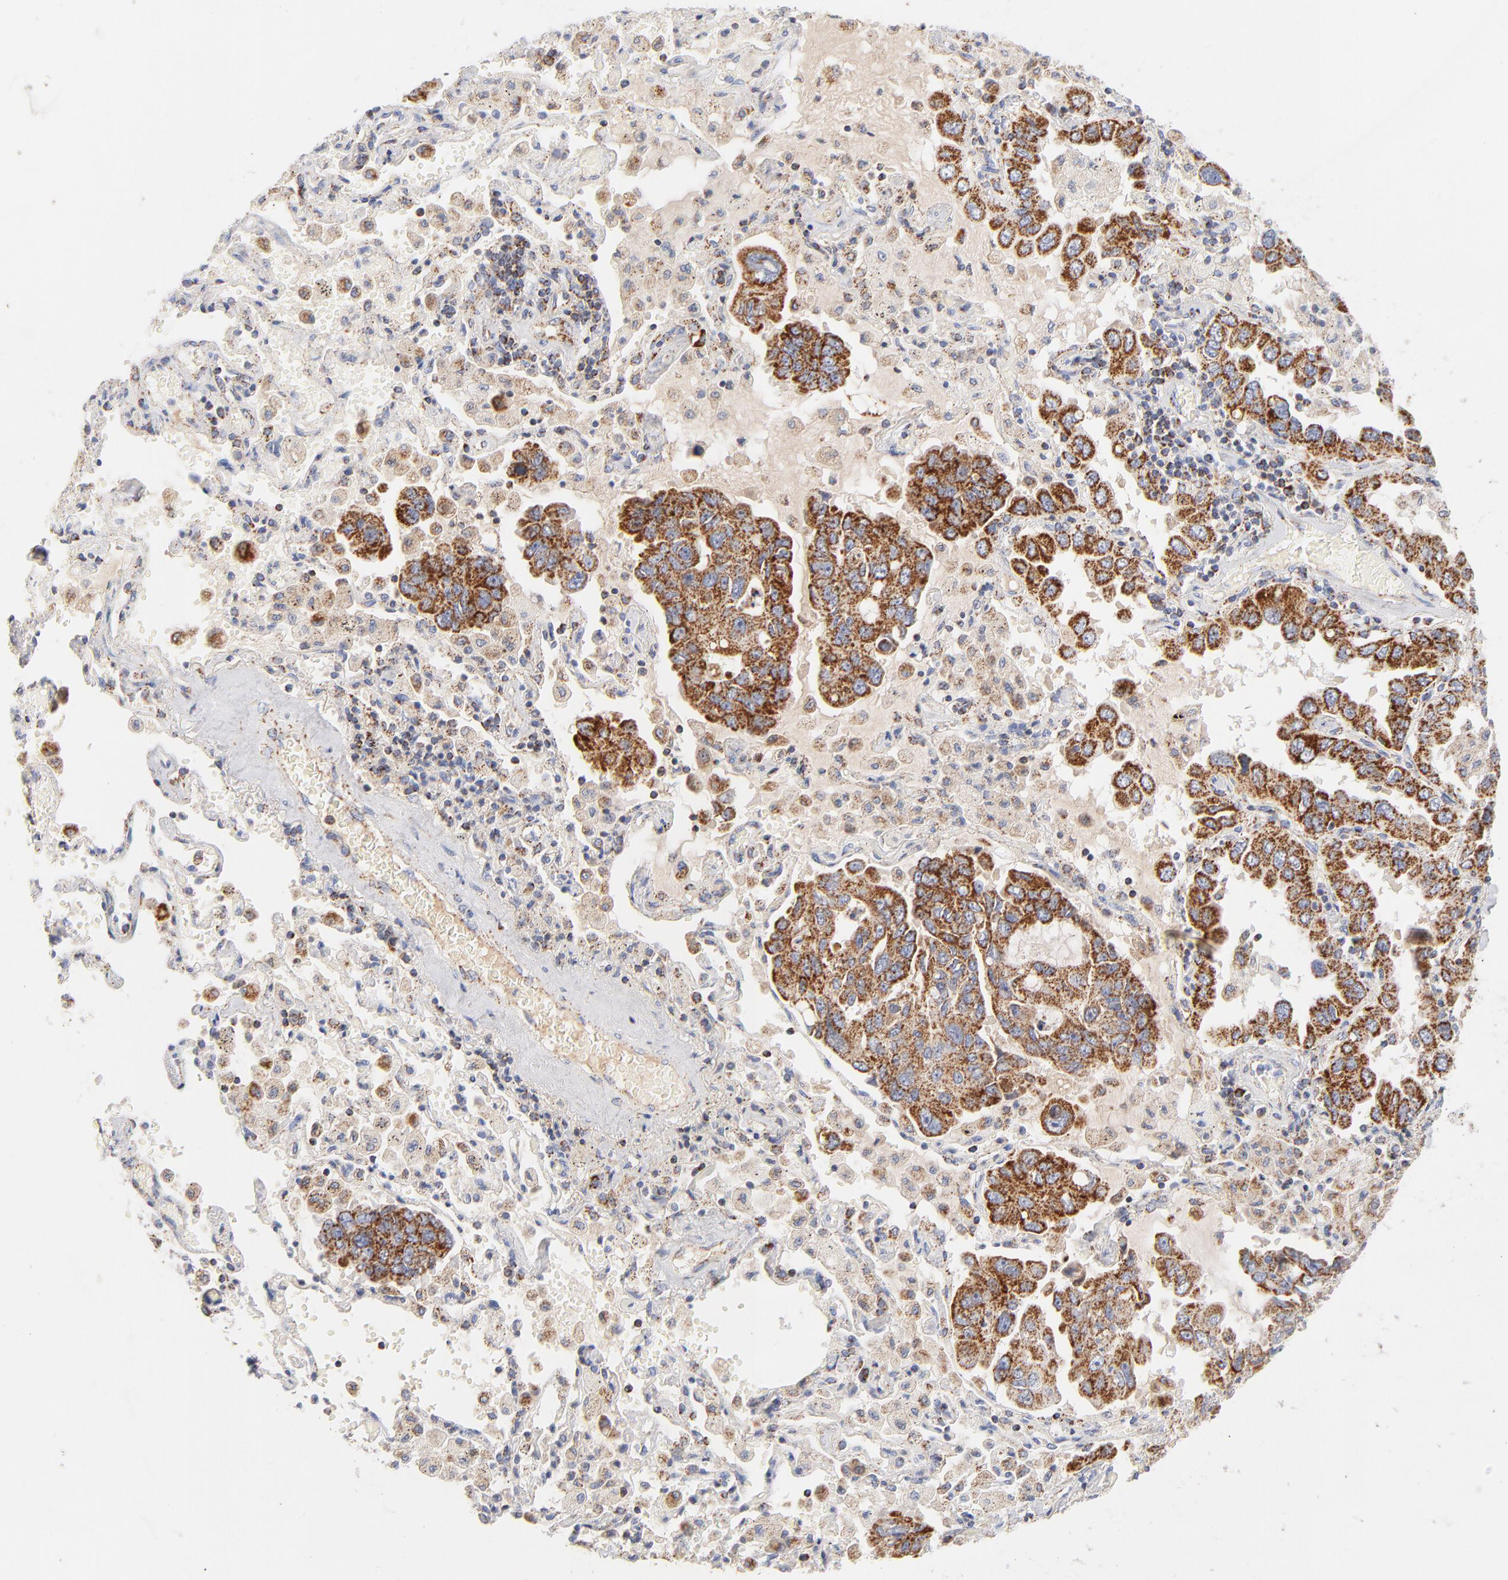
{"staining": {"intensity": "strong", "quantity": ">75%", "location": "cytoplasmic/membranous"}, "tissue": "lung cancer", "cell_type": "Tumor cells", "image_type": "cancer", "snomed": [{"axis": "morphology", "description": "Adenocarcinoma, NOS"}, {"axis": "topography", "description": "Lung"}], "caption": "This micrograph shows immunohistochemistry staining of lung cancer (adenocarcinoma), with high strong cytoplasmic/membranous staining in about >75% of tumor cells.", "gene": "DLAT", "patient": {"sex": "male", "age": 64}}